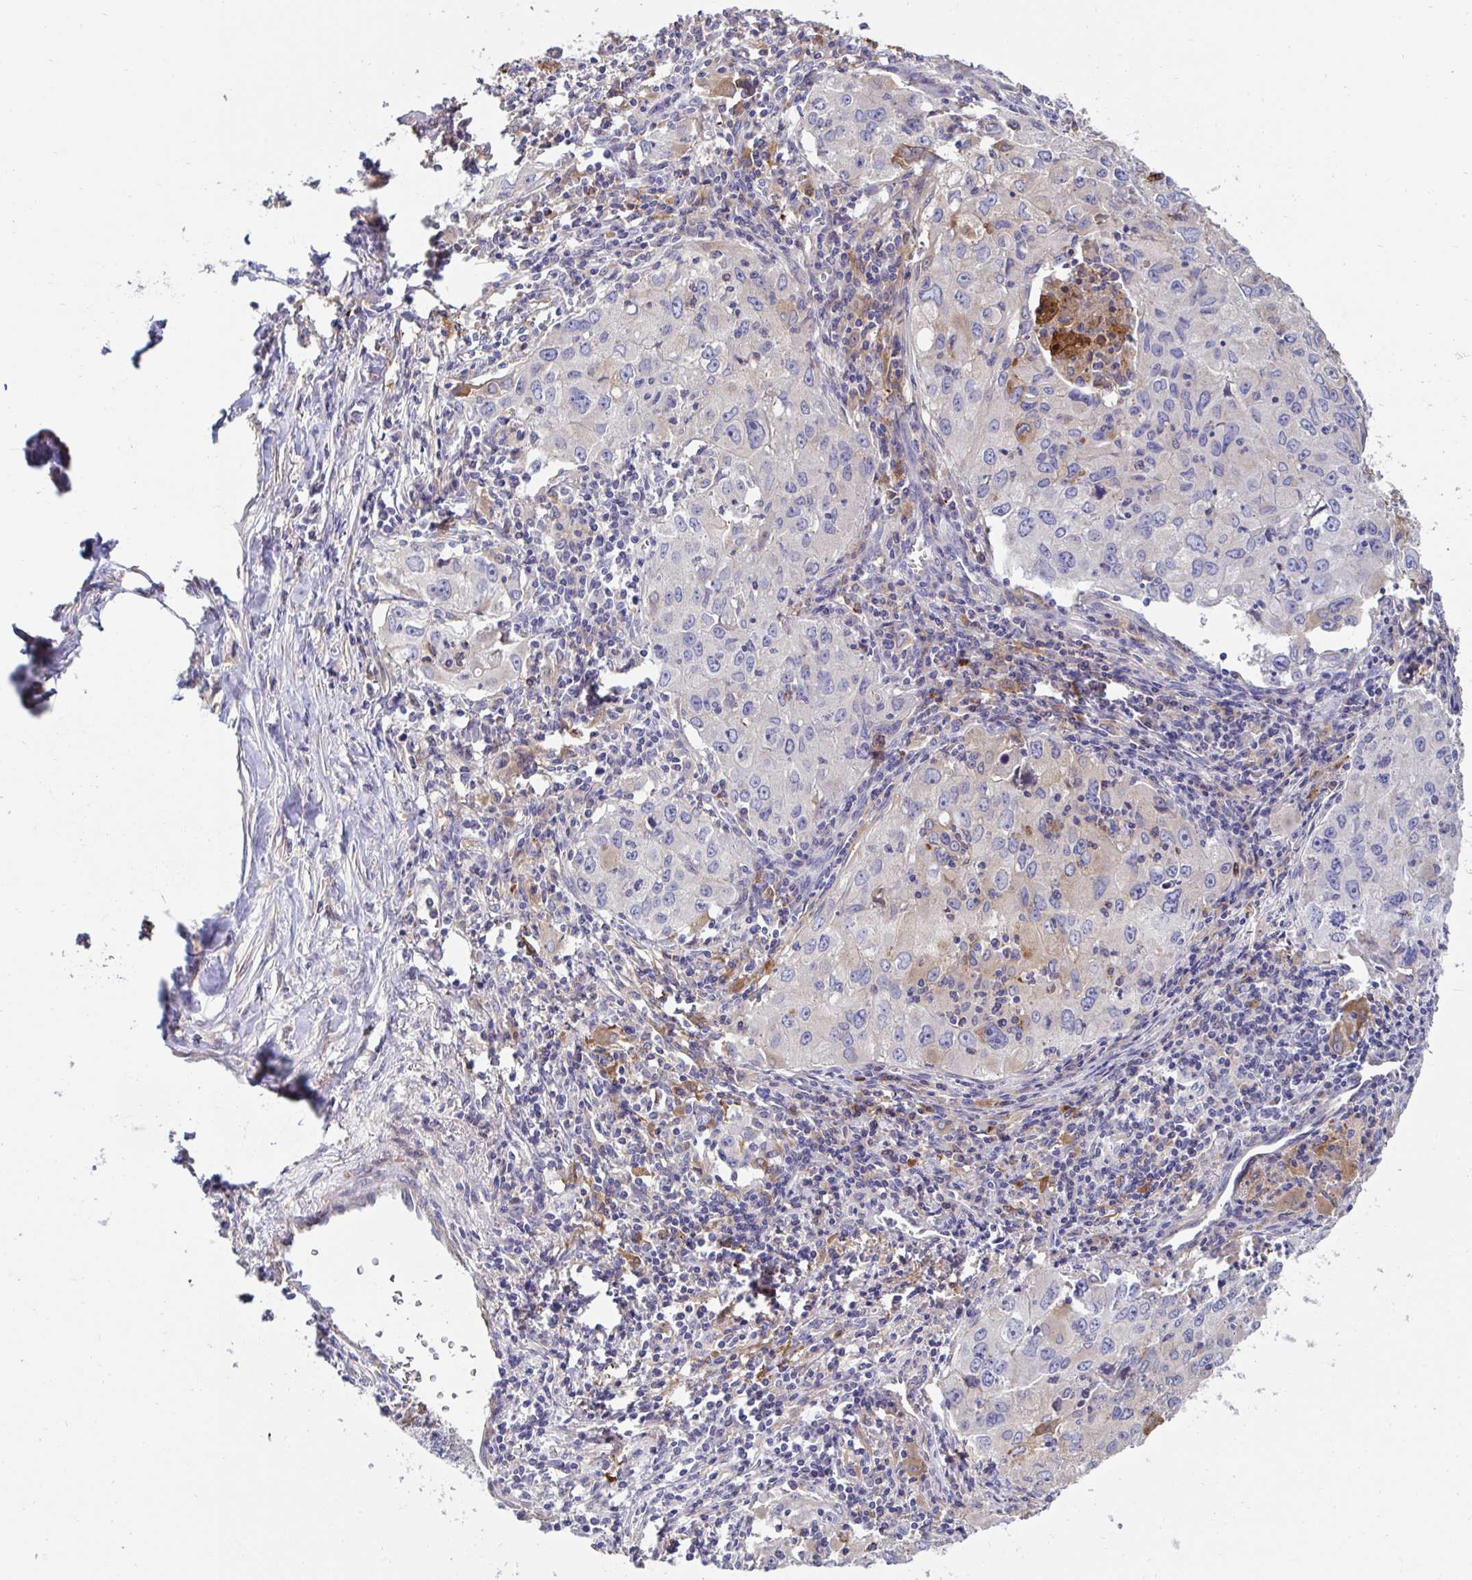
{"staining": {"intensity": "weak", "quantity": "<25%", "location": "cytoplasmic/membranous"}, "tissue": "lung cancer", "cell_type": "Tumor cells", "image_type": "cancer", "snomed": [{"axis": "morphology", "description": "Adenocarcinoma, NOS"}, {"axis": "morphology", "description": "Adenocarcinoma, metastatic, NOS"}, {"axis": "topography", "description": "Lymph node"}, {"axis": "topography", "description": "Lung"}], "caption": "Lung cancer (metastatic adenocarcinoma) stained for a protein using immunohistochemistry reveals no expression tumor cells.", "gene": "FBXL13", "patient": {"sex": "female", "age": 42}}